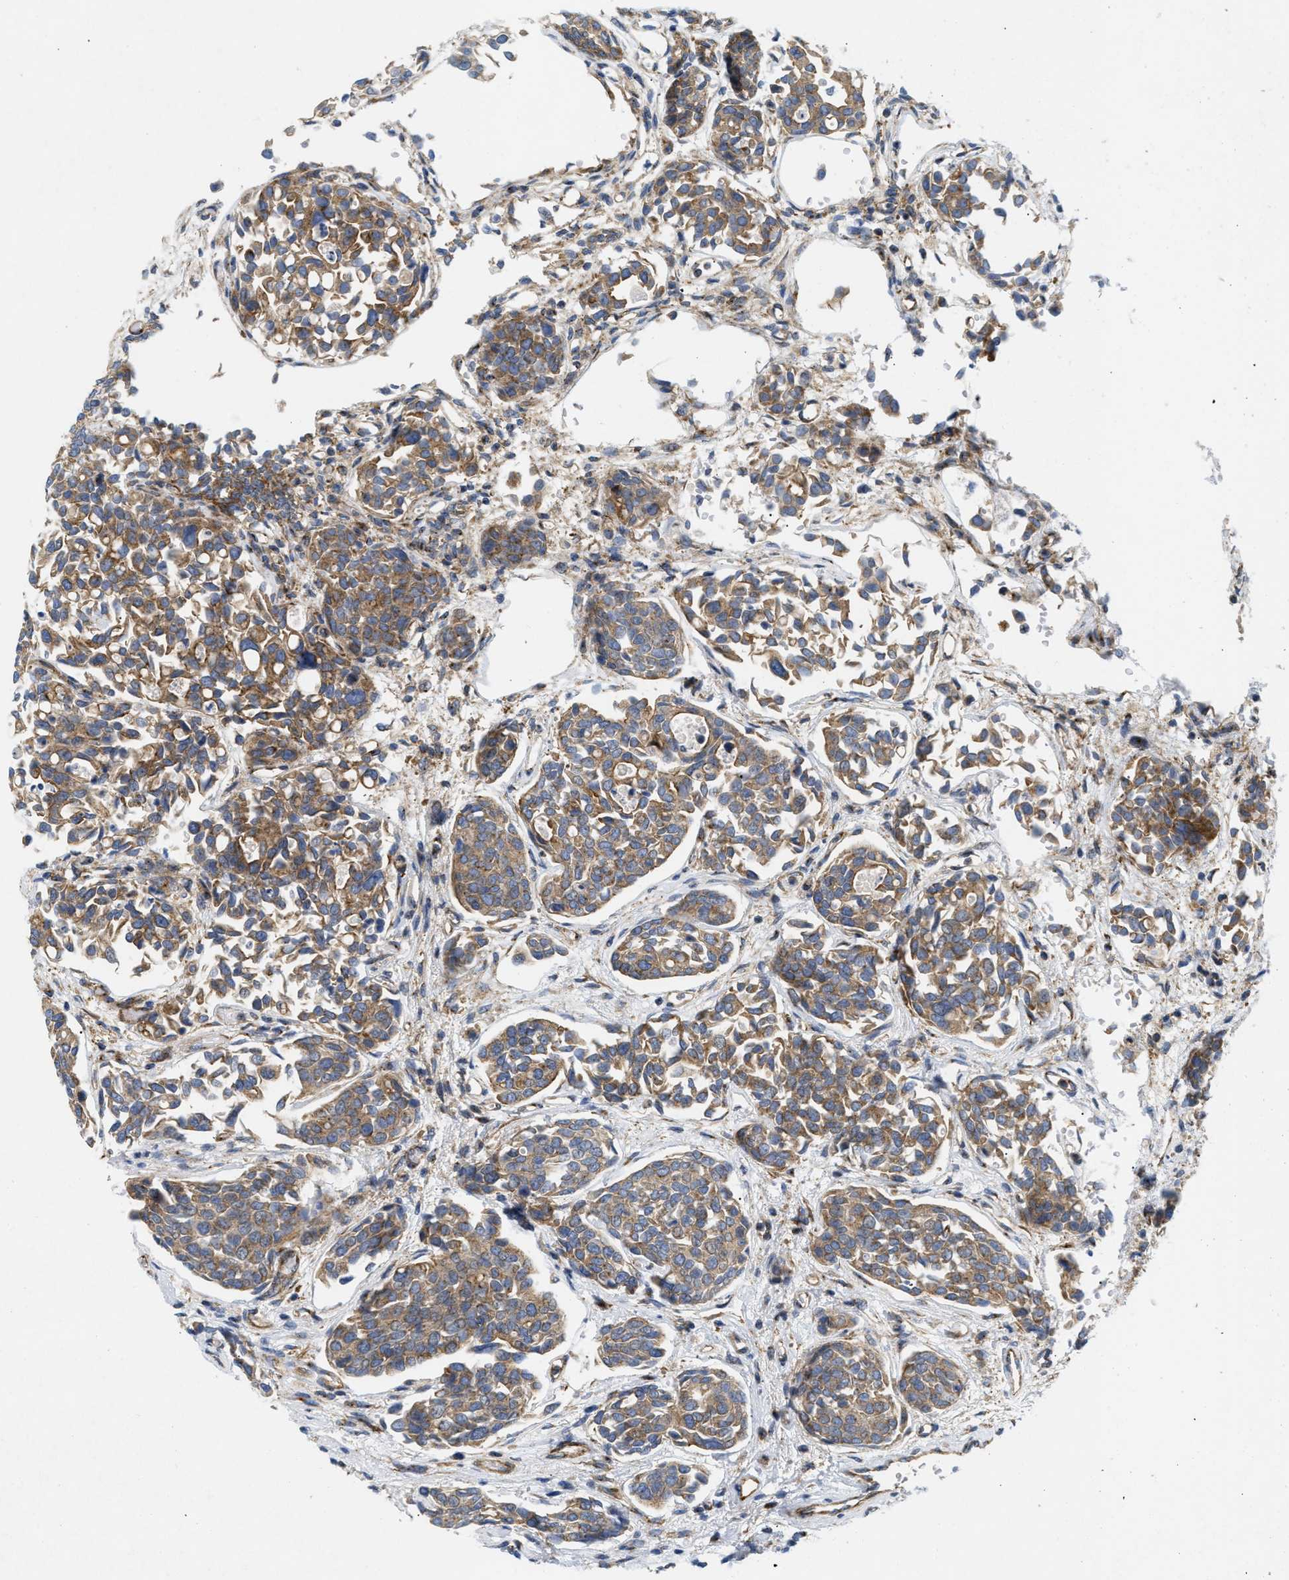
{"staining": {"intensity": "moderate", "quantity": ">75%", "location": "cytoplasmic/membranous"}, "tissue": "urothelial cancer", "cell_type": "Tumor cells", "image_type": "cancer", "snomed": [{"axis": "morphology", "description": "Urothelial carcinoma, High grade"}, {"axis": "topography", "description": "Urinary bladder"}], "caption": "Tumor cells reveal medium levels of moderate cytoplasmic/membranous positivity in about >75% of cells in urothelial cancer. The staining was performed using DAB (3,3'-diaminobenzidine) to visualize the protein expression in brown, while the nuclei were stained in blue with hematoxylin (Magnification: 20x).", "gene": "DCTN4", "patient": {"sex": "male", "age": 78}}